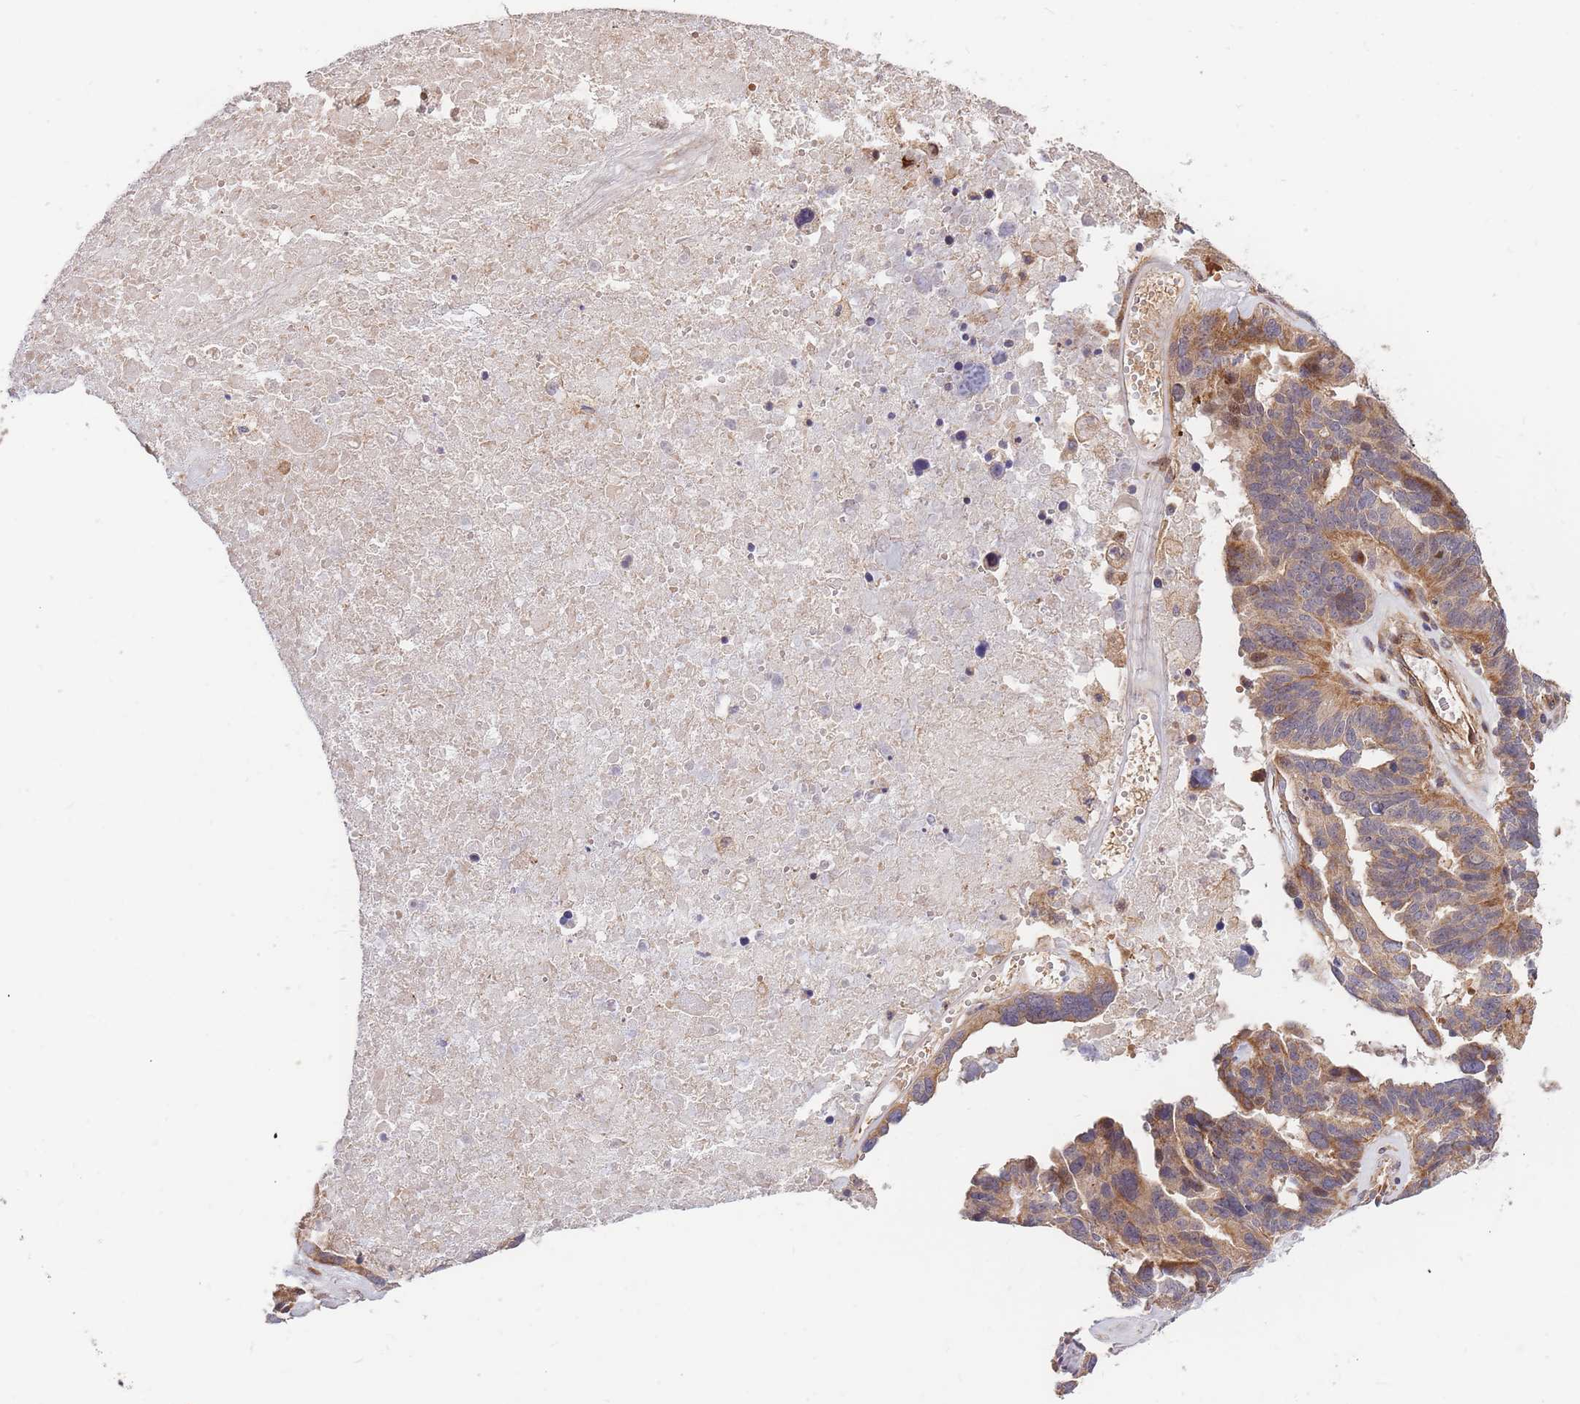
{"staining": {"intensity": "weak", "quantity": "25%-75%", "location": "cytoplasmic/membranous"}, "tissue": "ovarian cancer", "cell_type": "Tumor cells", "image_type": "cancer", "snomed": [{"axis": "morphology", "description": "Cystadenocarcinoma, serous, NOS"}, {"axis": "topography", "description": "Ovary"}], "caption": "This image demonstrates IHC staining of ovarian cancer (serous cystadenocarcinoma), with low weak cytoplasmic/membranous staining in about 25%-75% of tumor cells.", "gene": "HAUS3", "patient": {"sex": "female", "age": 59}}